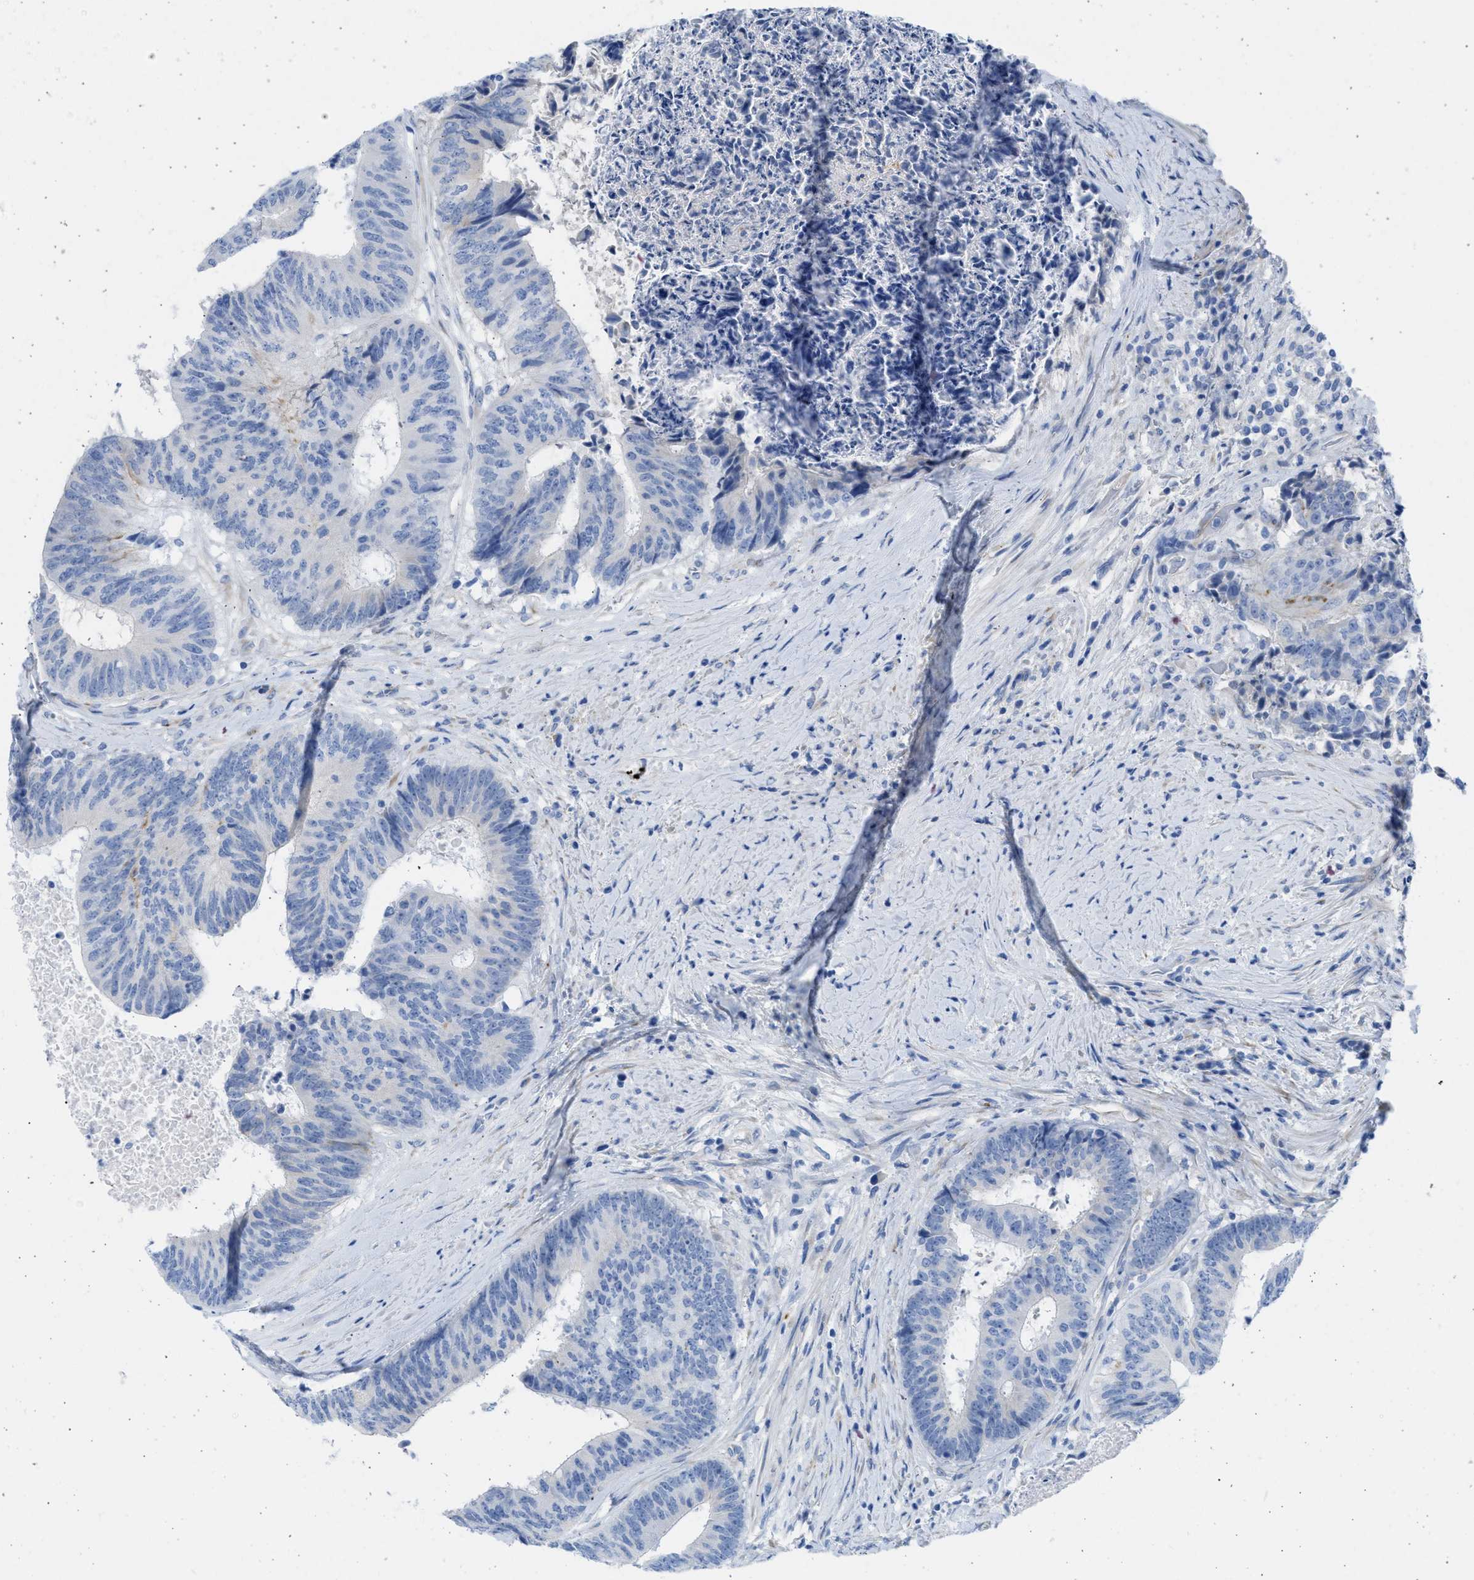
{"staining": {"intensity": "negative", "quantity": "none", "location": "none"}, "tissue": "colorectal cancer", "cell_type": "Tumor cells", "image_type": "cancer", "snomed": [{"axis": "morphology", "description": "Adenocarcinoma, NOS"}, {"axis": "topography", "description": "Rectum"}], "caption": "There is no significant positivity in tumor cells of colorectal adenocarcinoma.", "gene": "SPATA3", "patient": {"sex": "male", "age": 72}}